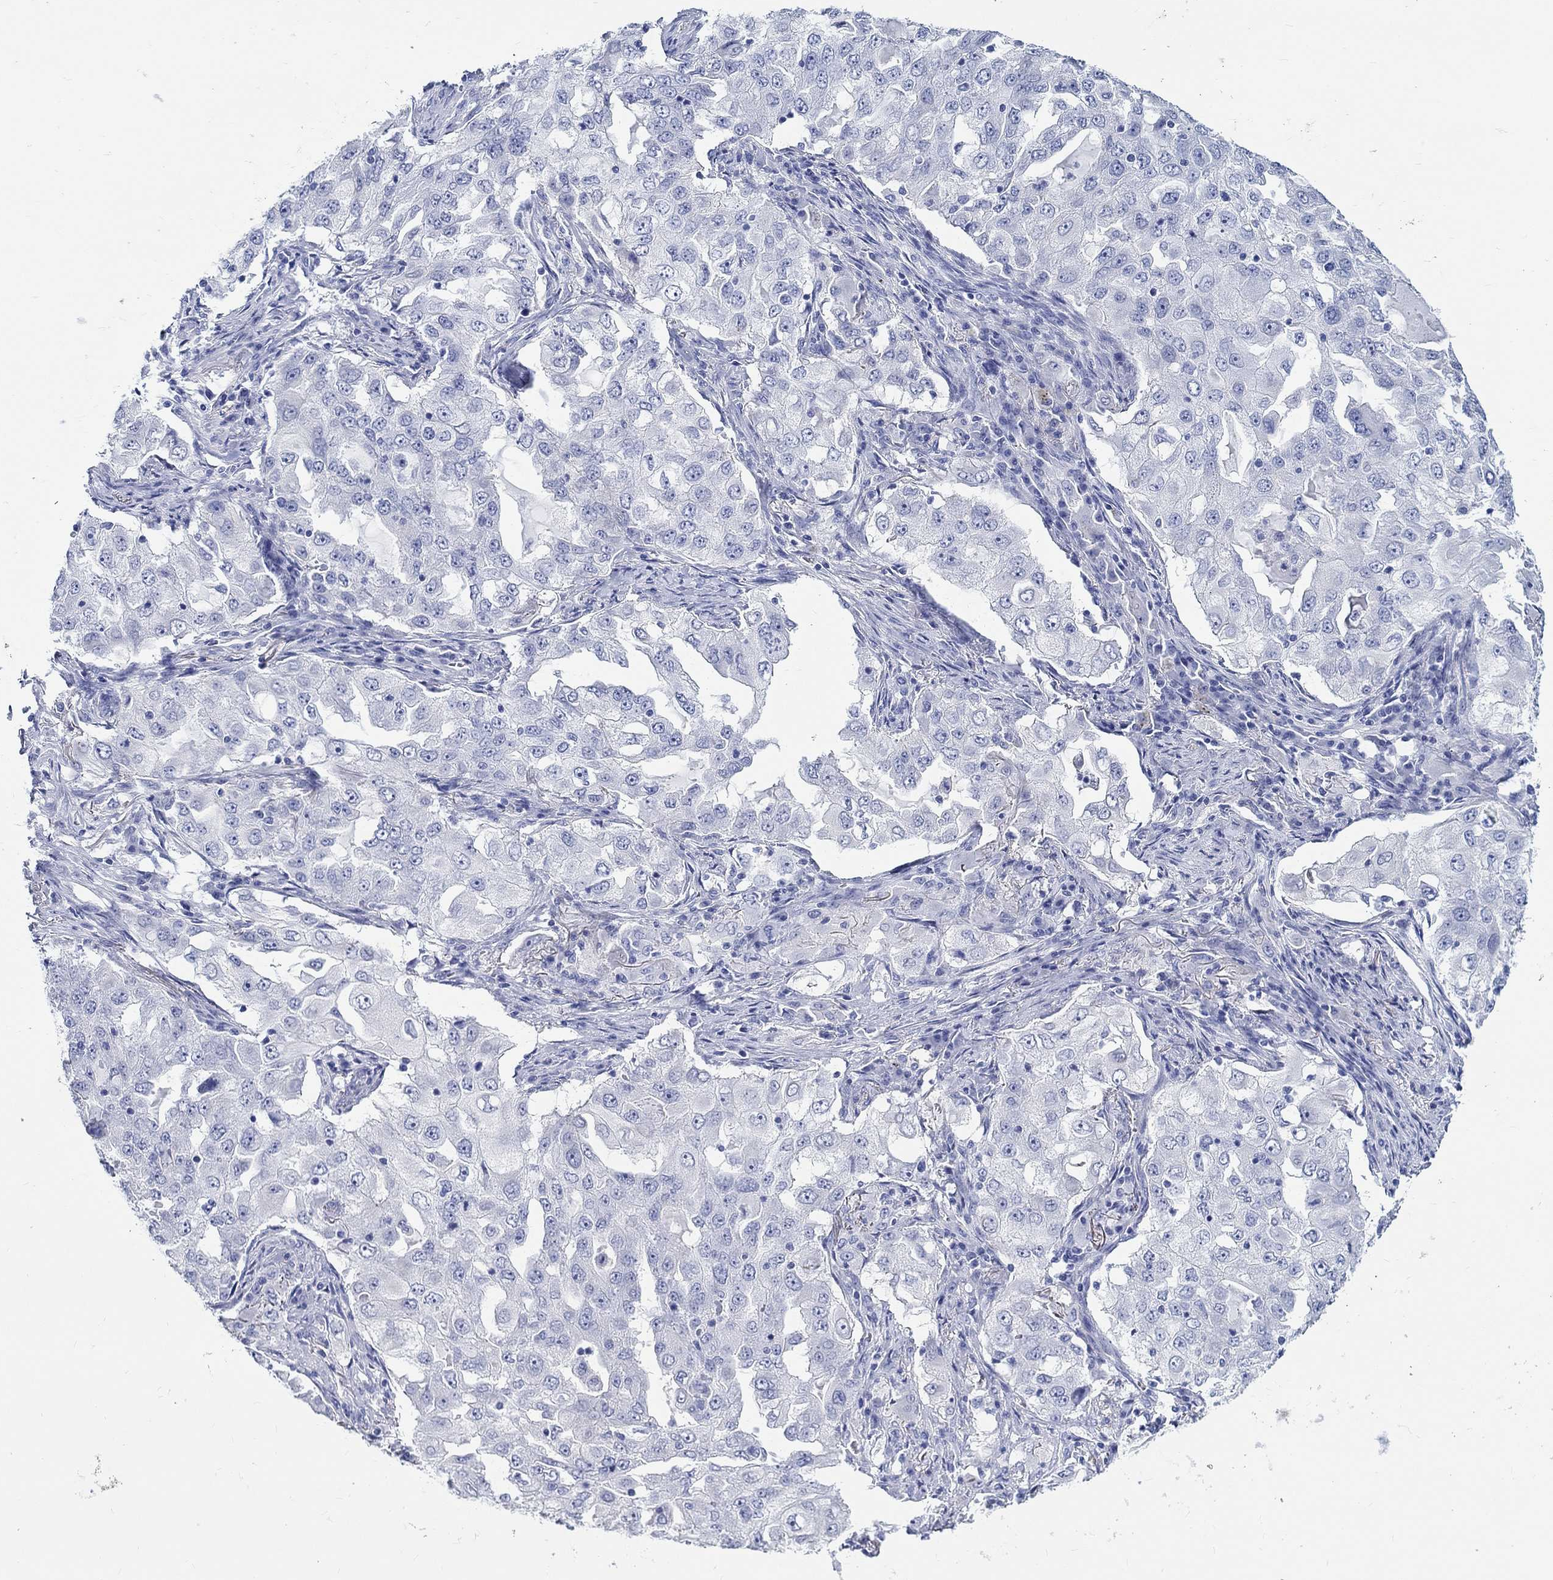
{"staining": {"intensity": "negative", "quantity": "none", "location": "none"}, "tissue": "lung cancer", "cell_type": "Tumor cells", "image_type": "cancer", "snomed": [{"axis": "morphology", "description": "Adenocarcinoma, NOS"}, {"axis": "topography", "description": "Lung"}], "caption": "Immunohistochemistry of adenocarcinoma (lung) reveals no positivity in tumor cells.", "gene": "RD3L", "patient": {"sex": "female", "age": 61}}